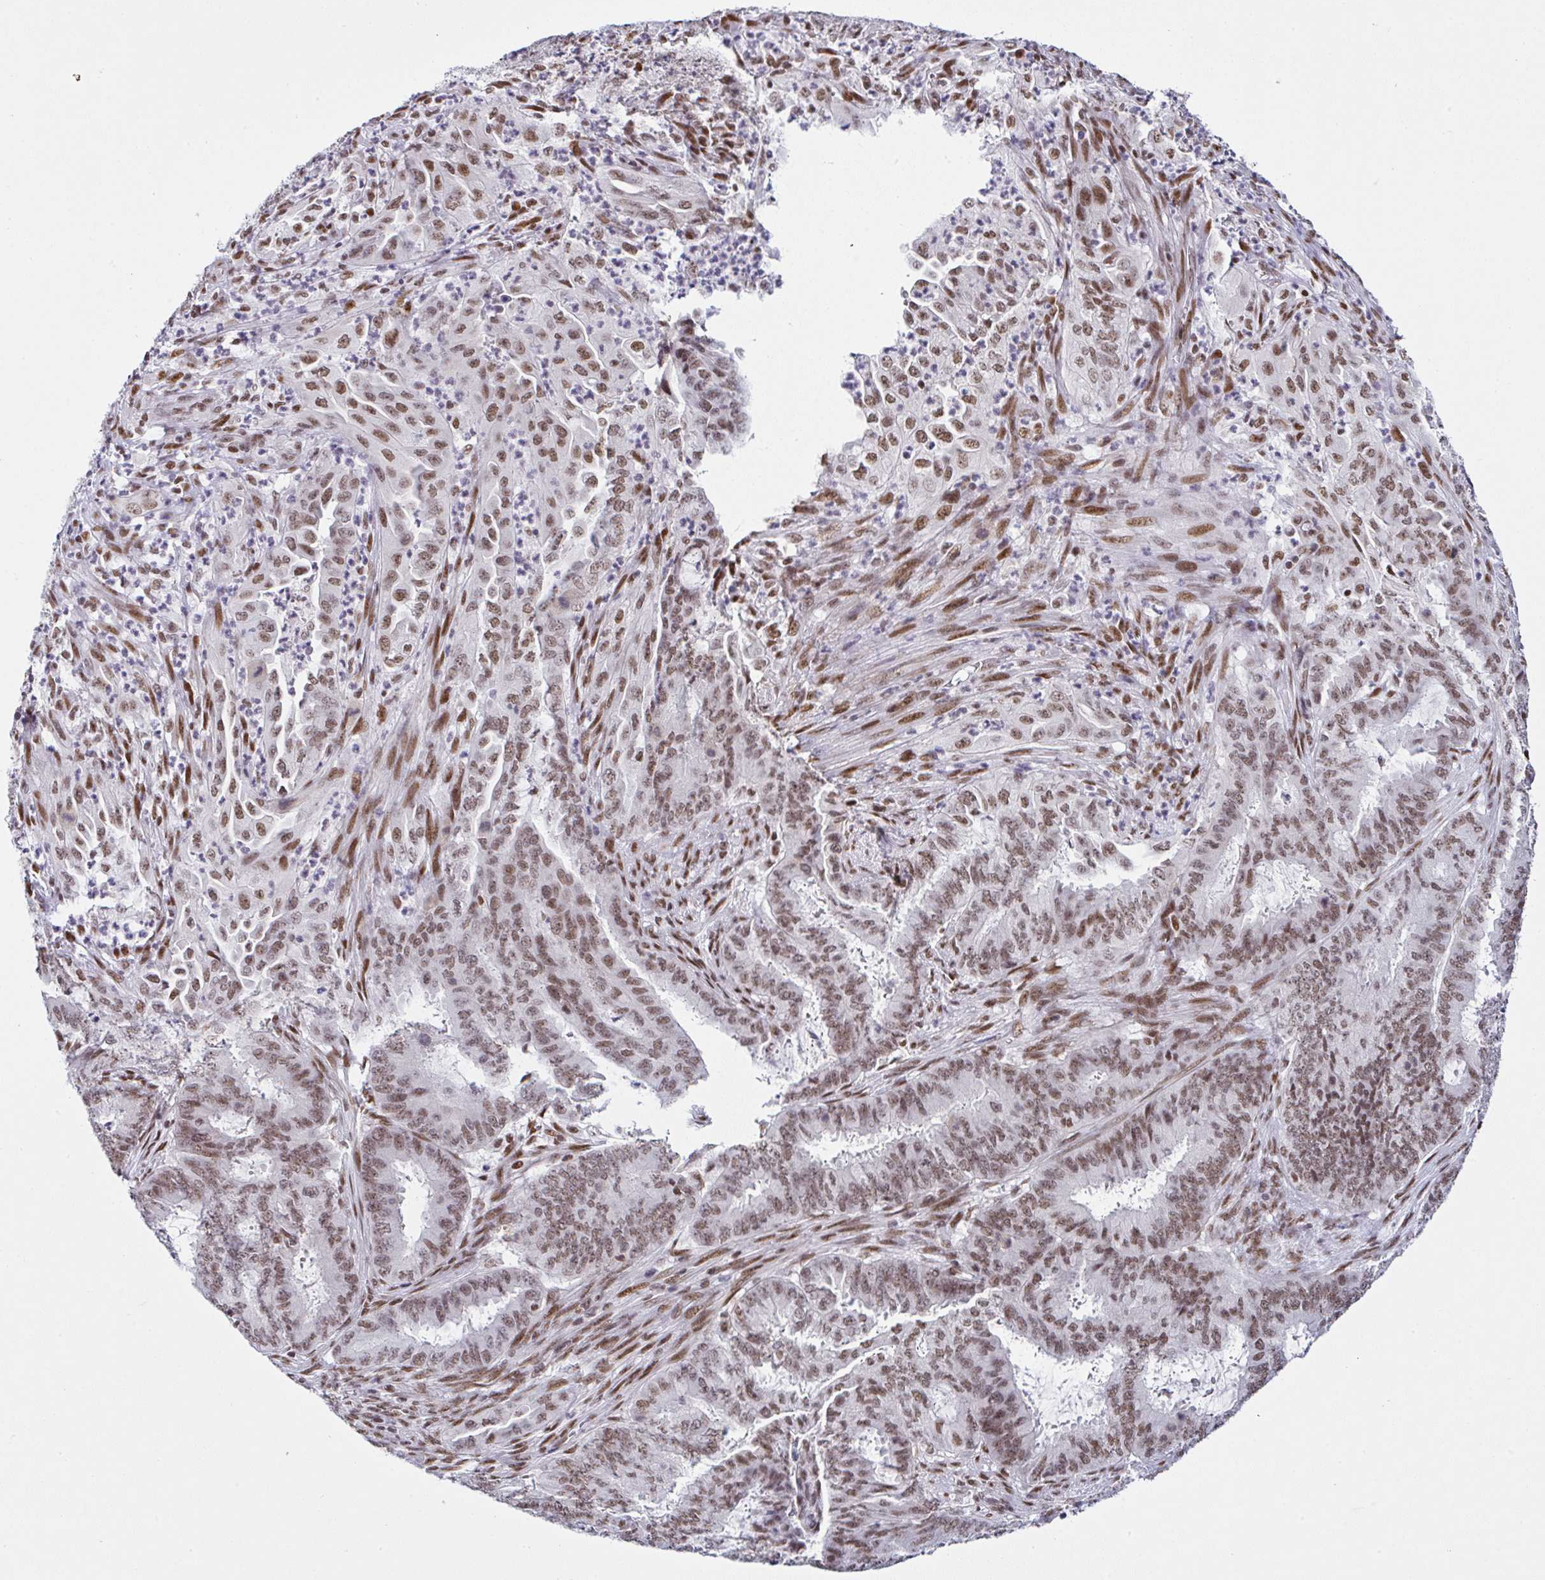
{"staining": {"intensity": "moderate", "quantity": ">75%", "location": "nuclear"}, "tissue": "endometrial cancer", "cell_type": "Tumor cells", "image_type": "cancer", "snomed": [{"axis": "morphology", "description": "Adenocarcinoma, NOS"}, {"axis": "topography", "description": "Endometrium"}], "caption": "The photomicrograph exhibits immunohistochemical staining of endometrial cancer. There is moderate nuclear staining is seen in about >75% of tumor cells.", "gene": "DR1", "patient": {"sex": "female", "age": 51}}